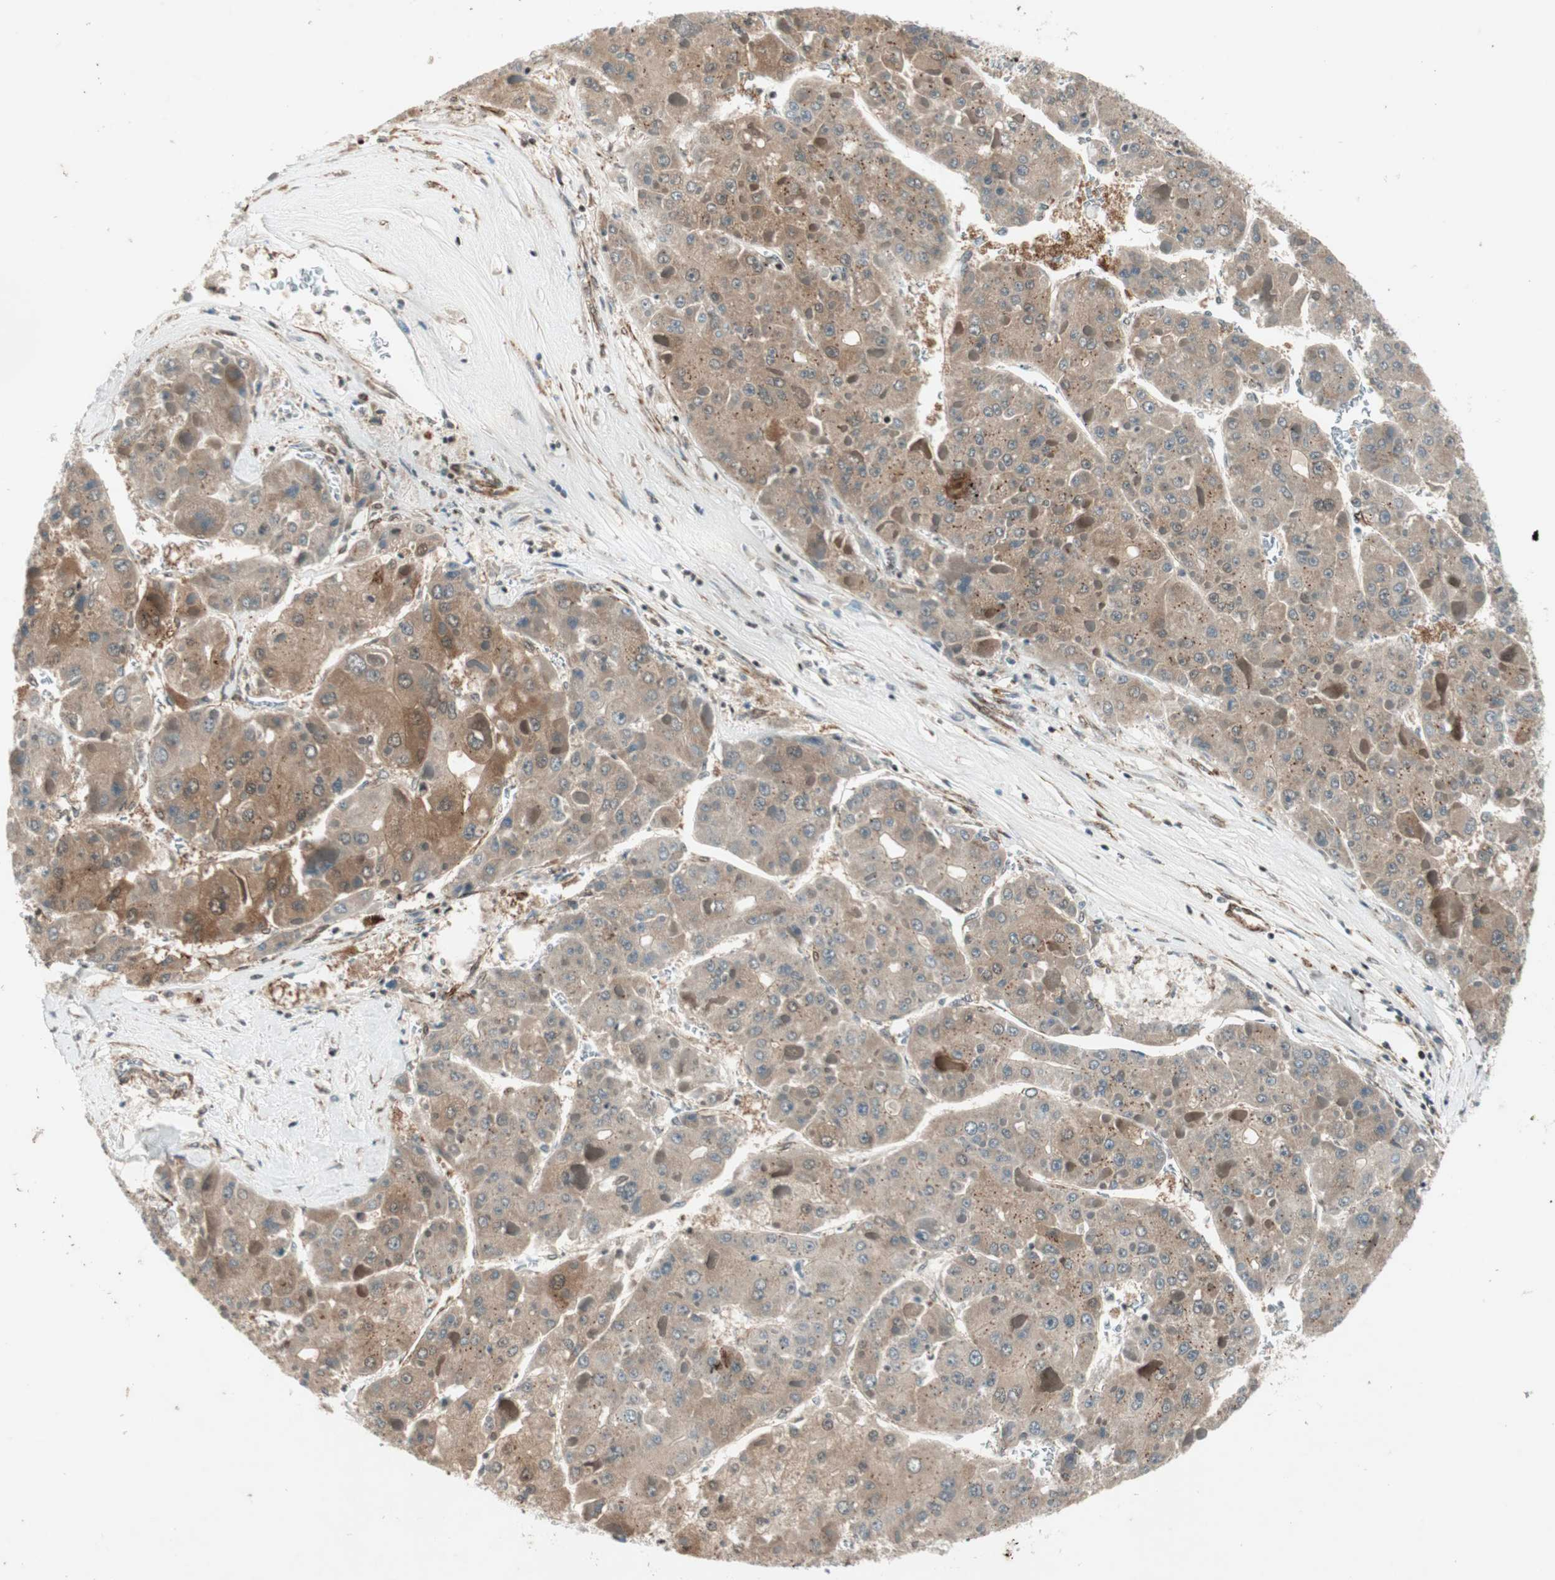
{"staining": {"intensity": "moderate", "quantity": ">75%", "location": "cytoplasmic/membranous,nuclear"}, "tissue": "liver cancer", "cell_type": "Tumor cells", "image_type": "cancer", "snomed": [{"axis": "morphology", "description": "Carcinoma, Hepatocellular, NOS"}, {"axis": "topography", "description": "Liver"}], "caption": "Approximately >75% of tumor cells in liver cancer reveal moderate cytoplasmic/membranous and nuclear protein positivity as visualized by brown immunohistochemical staining.", "gene": "CDK19", "patient": {"sex": "female", "age": 73}}